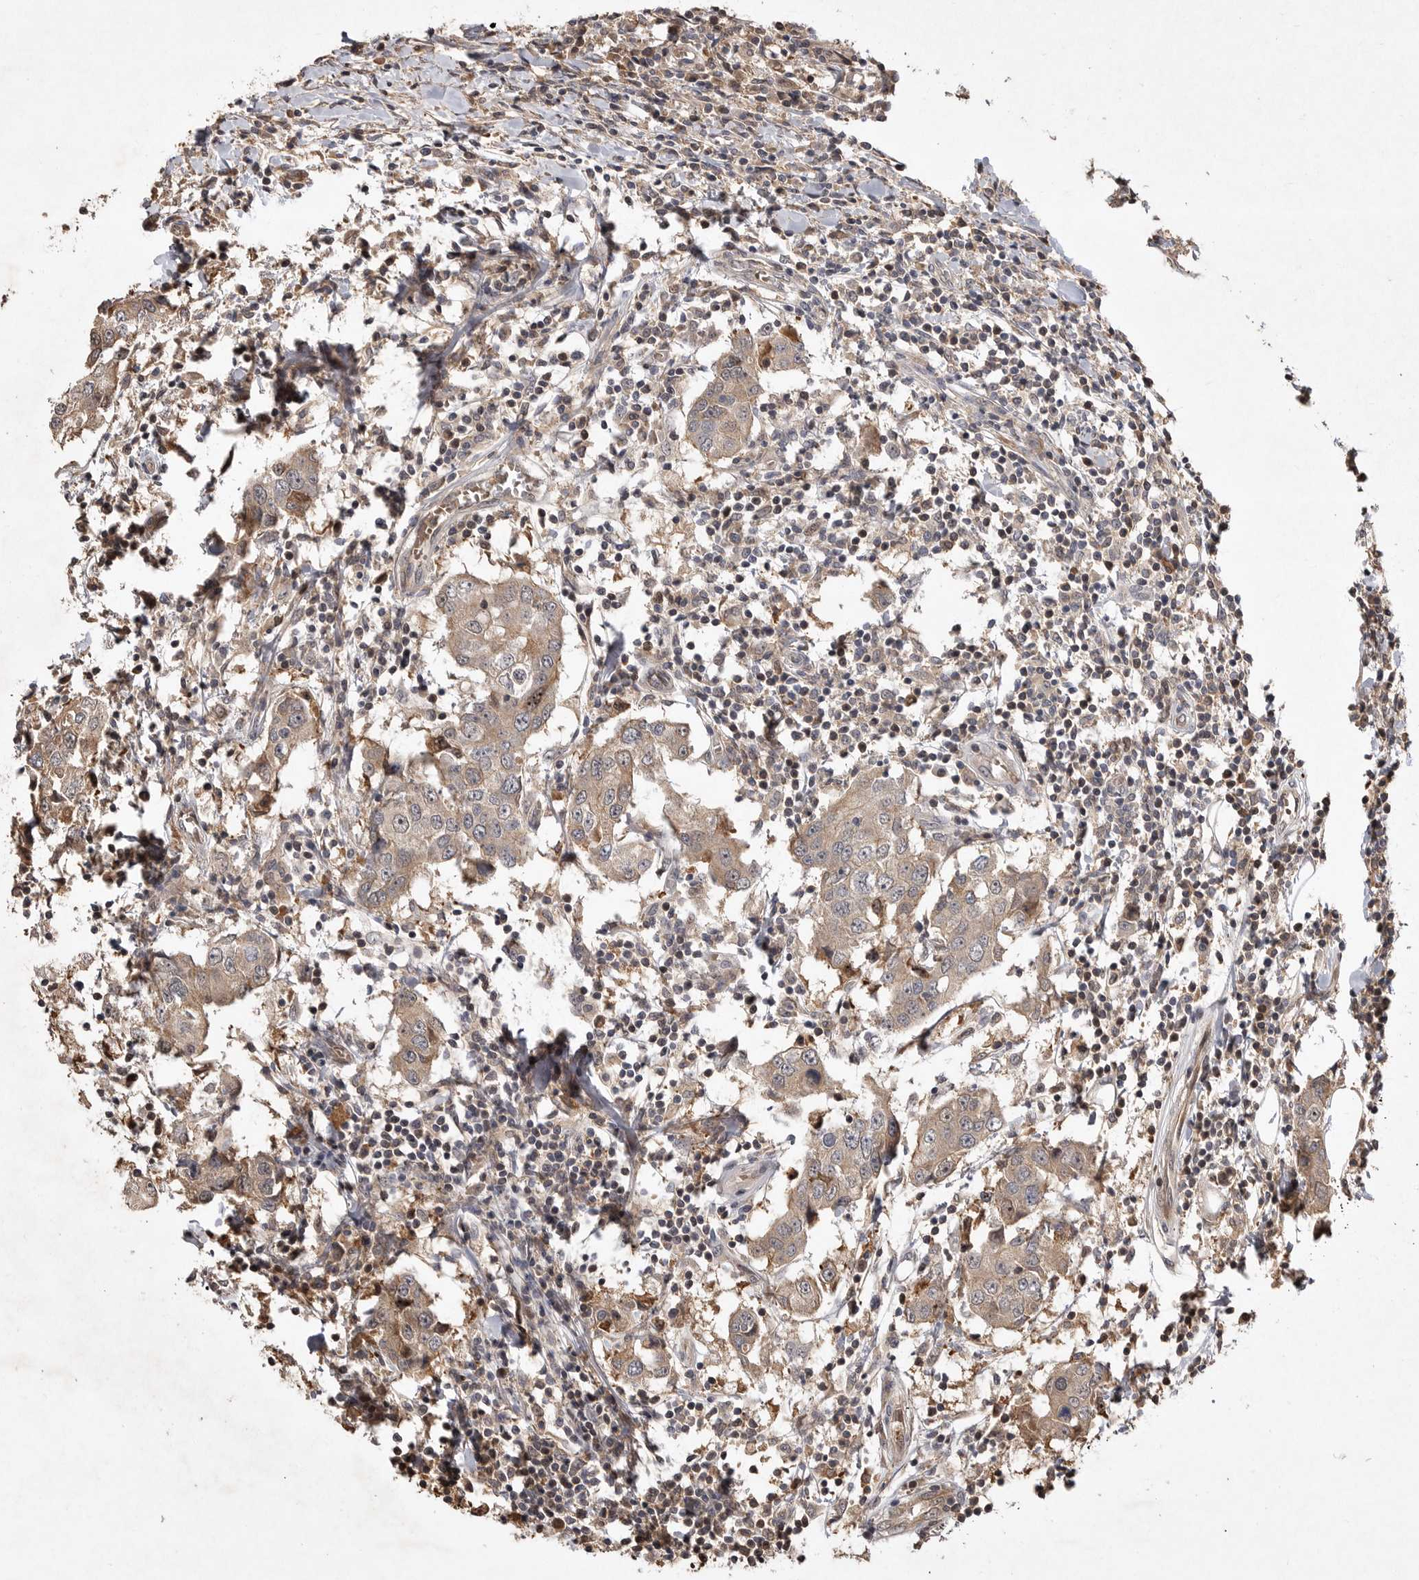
{"staining": {"intensity": "moderate", "quantity": ">75%", "location": "cytoplasmic/membranous"}, "tissue": "breast cancer", "cell_type": "Tumor cells", "image_type": "cancer", "snomed": [{"axis": "morphology", "description": "Duct carcinoma"}, {"axis": "topography", "description": "Breast"}], "caption": "A brown stain highlights moderate cytoplasmic/membranous positivity of a protein in breast cancer tumor cells.", "gene": "VN1R4", "patient": {"sex": "female", "age": 27}}